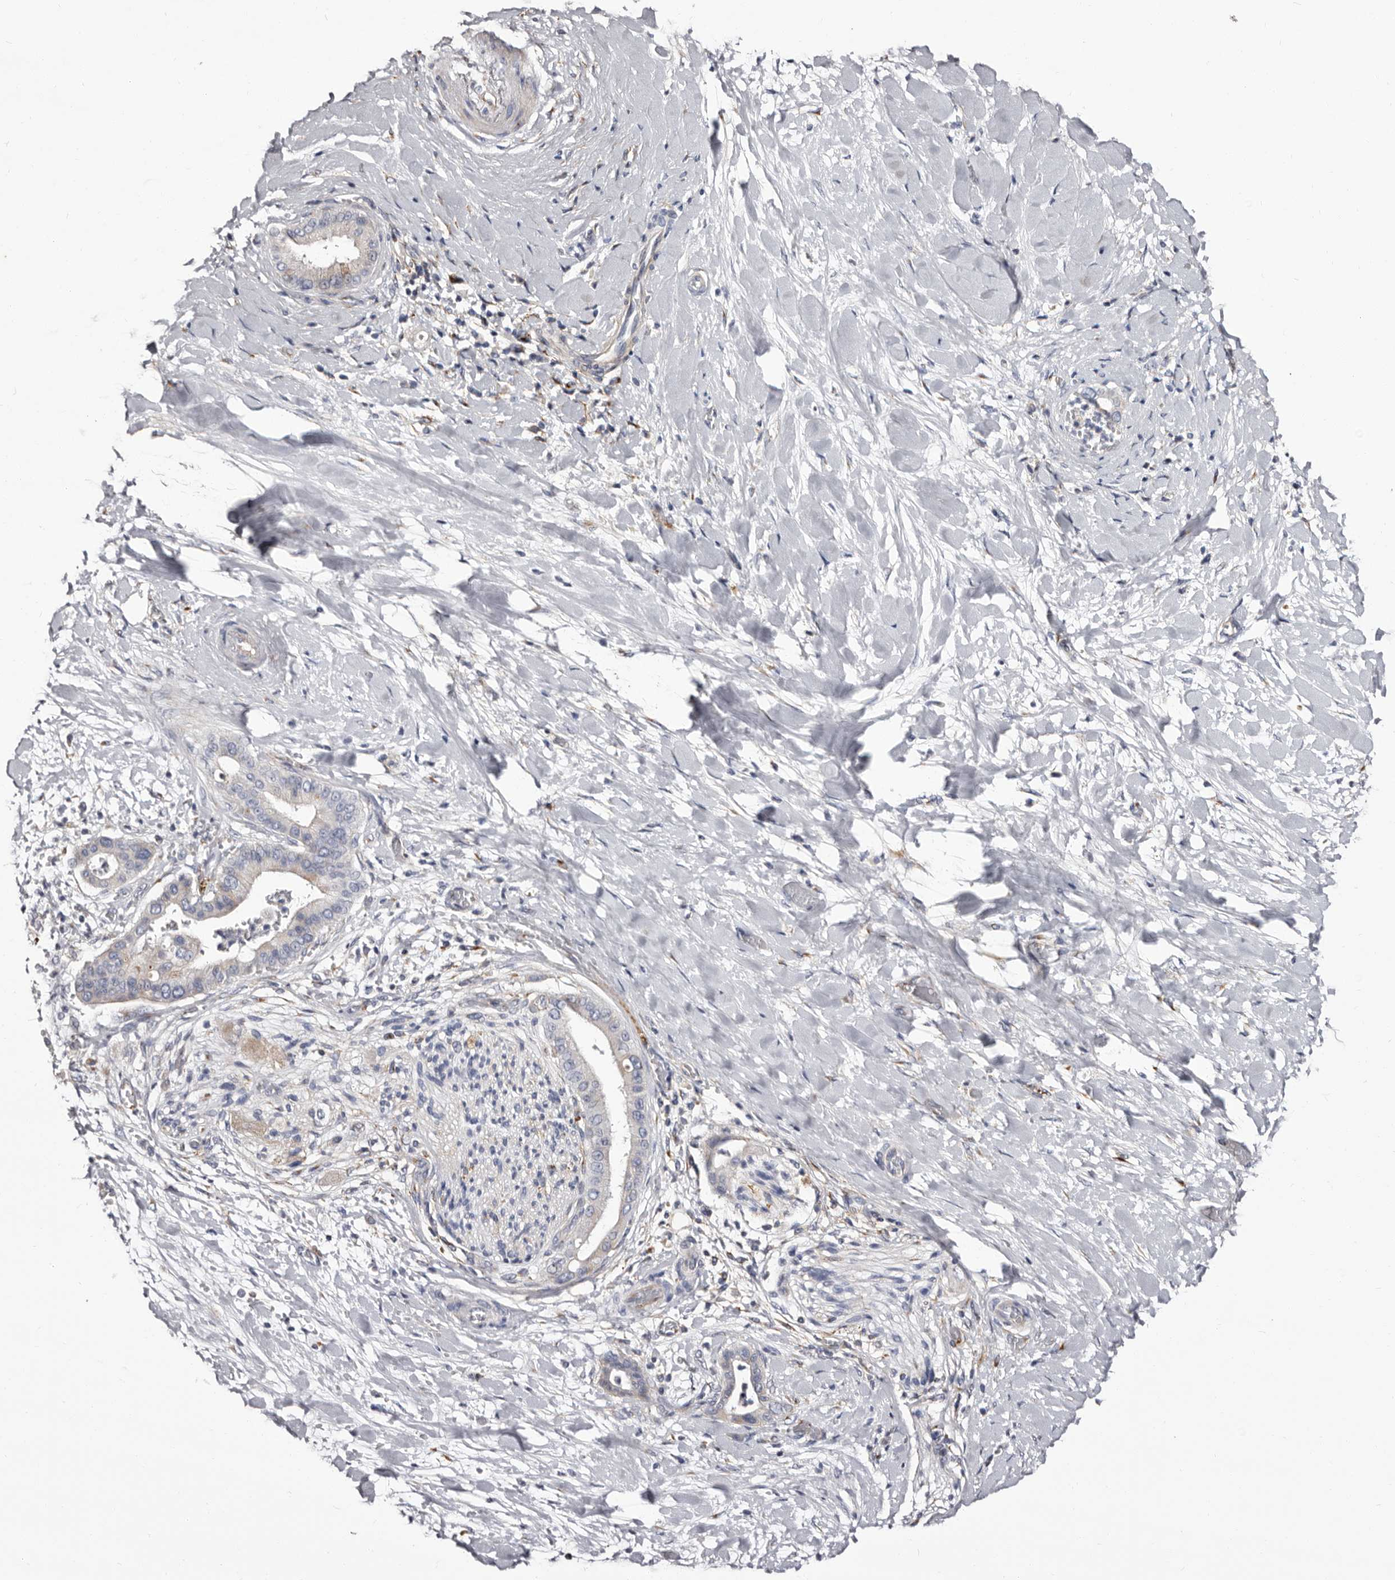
{"staining": {"intensity": "negative", "quantity": "none", "location": "none"}, "tissue": "liver cancer", "cell_type": "Tumor cells", "image_type": "cancer", "snomed": [{"axis": "morphology", "description": "Cholangiocarcinoma"}, {"axis": "topography", "description": "Liver"}], "caption": "A photomicrograph of human liver cancer (cholangiocarcinoma) is negative for staining in tumor cells.", "gene": "AUNIP", "patient": {"sex": "female", "age": 54}}